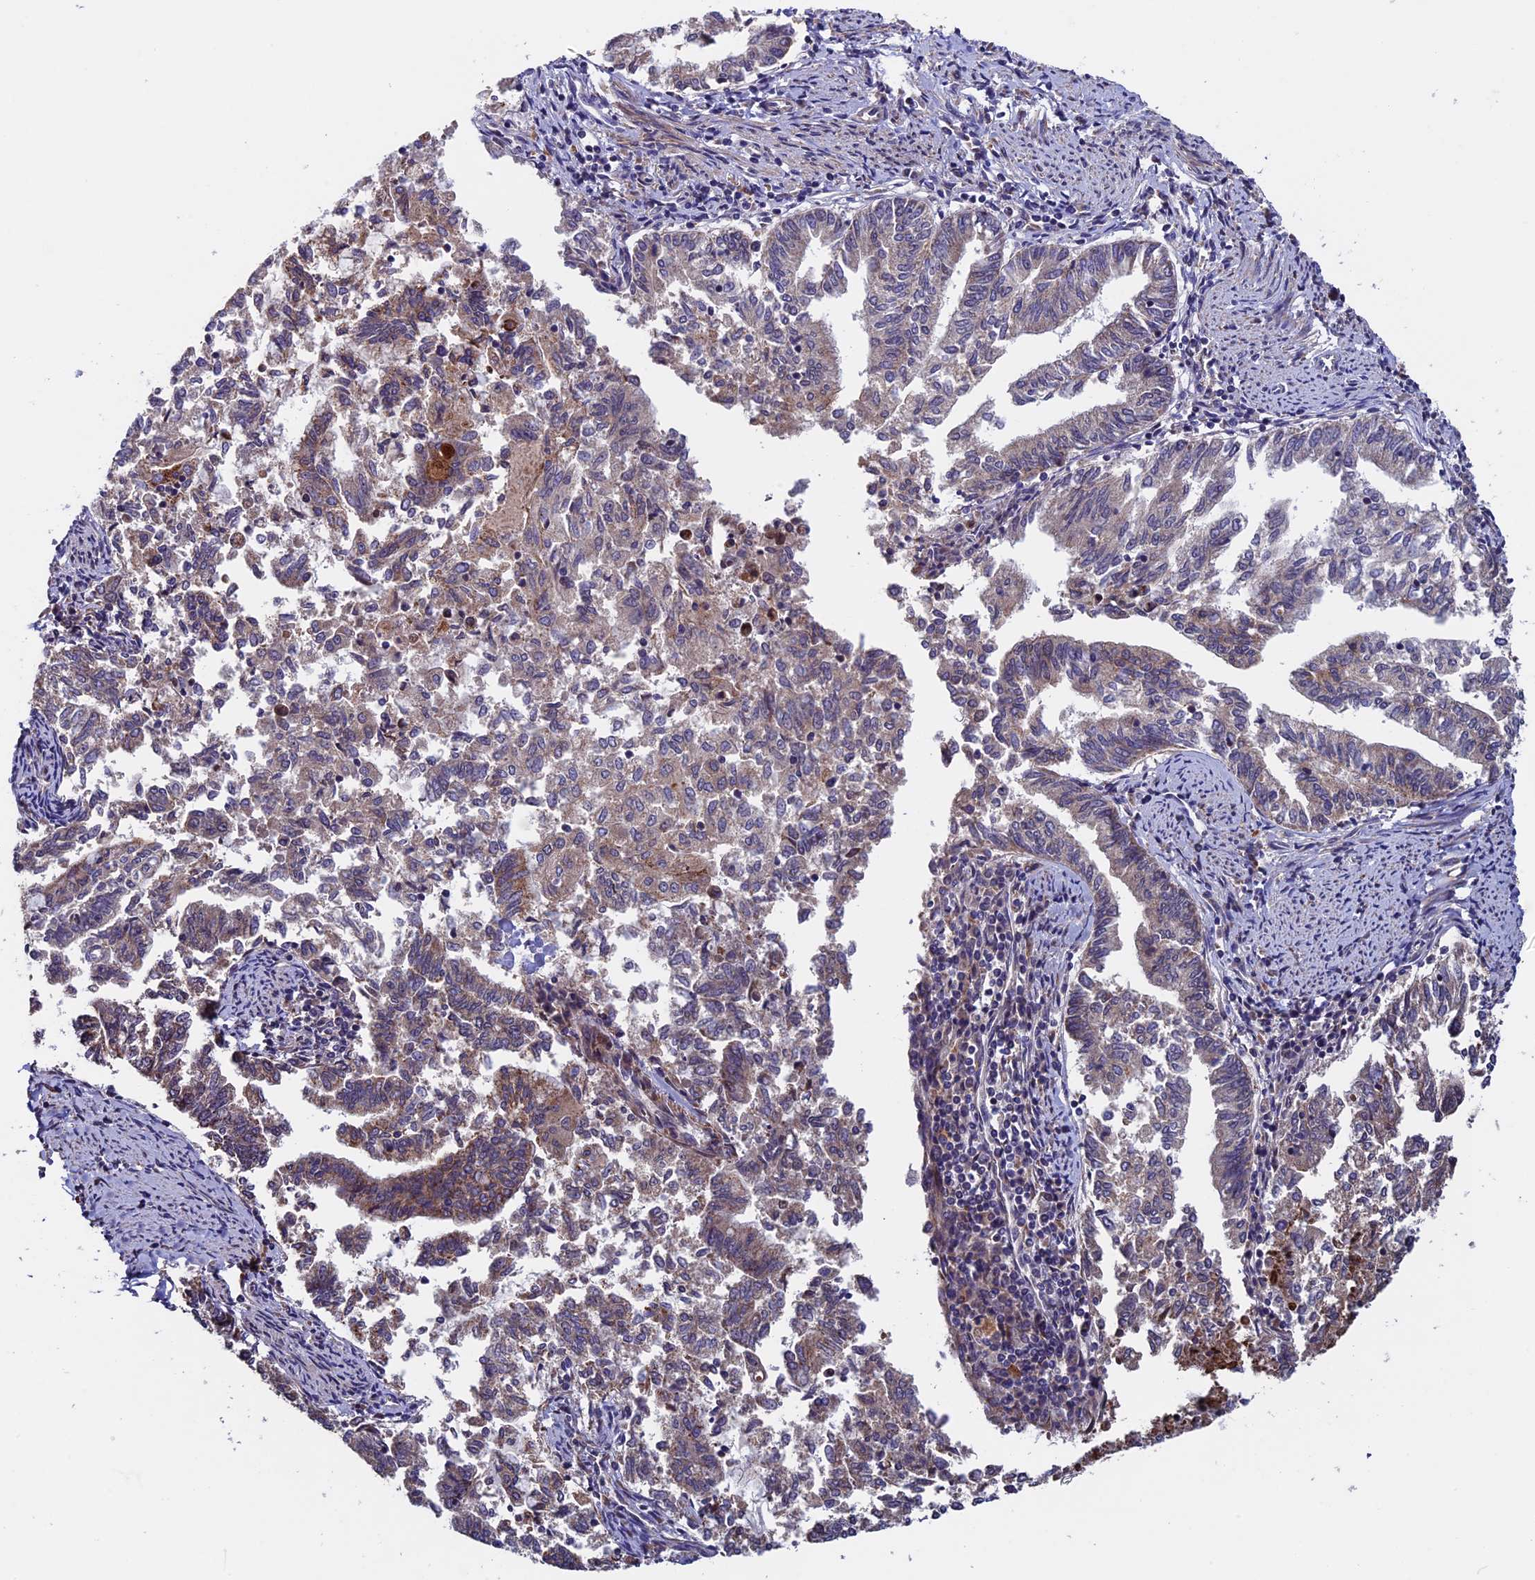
{"staining": {"intensity": "weak", "quantity": ">75%", "location": "cytoplasmic/membranous"}, "tissue": "endometrial cancer", "cell_type": "Tumor cells", "image_type": "cancer", "snomed": [{"axis": "morphology", "description": "Adenocarcinoma, NOS"}, {"axis": "topography", "description": "Endometrium"}], "caption": "Weak cytoplasmic/membranous protein staining is seen in approximately >75% of tumor cells in endometrial cancer. The protein of interest is shown in brown color, while the nuclei are stained blue.", "gene": "RNF17", "patient": {"sex": "female", "age": 79}}